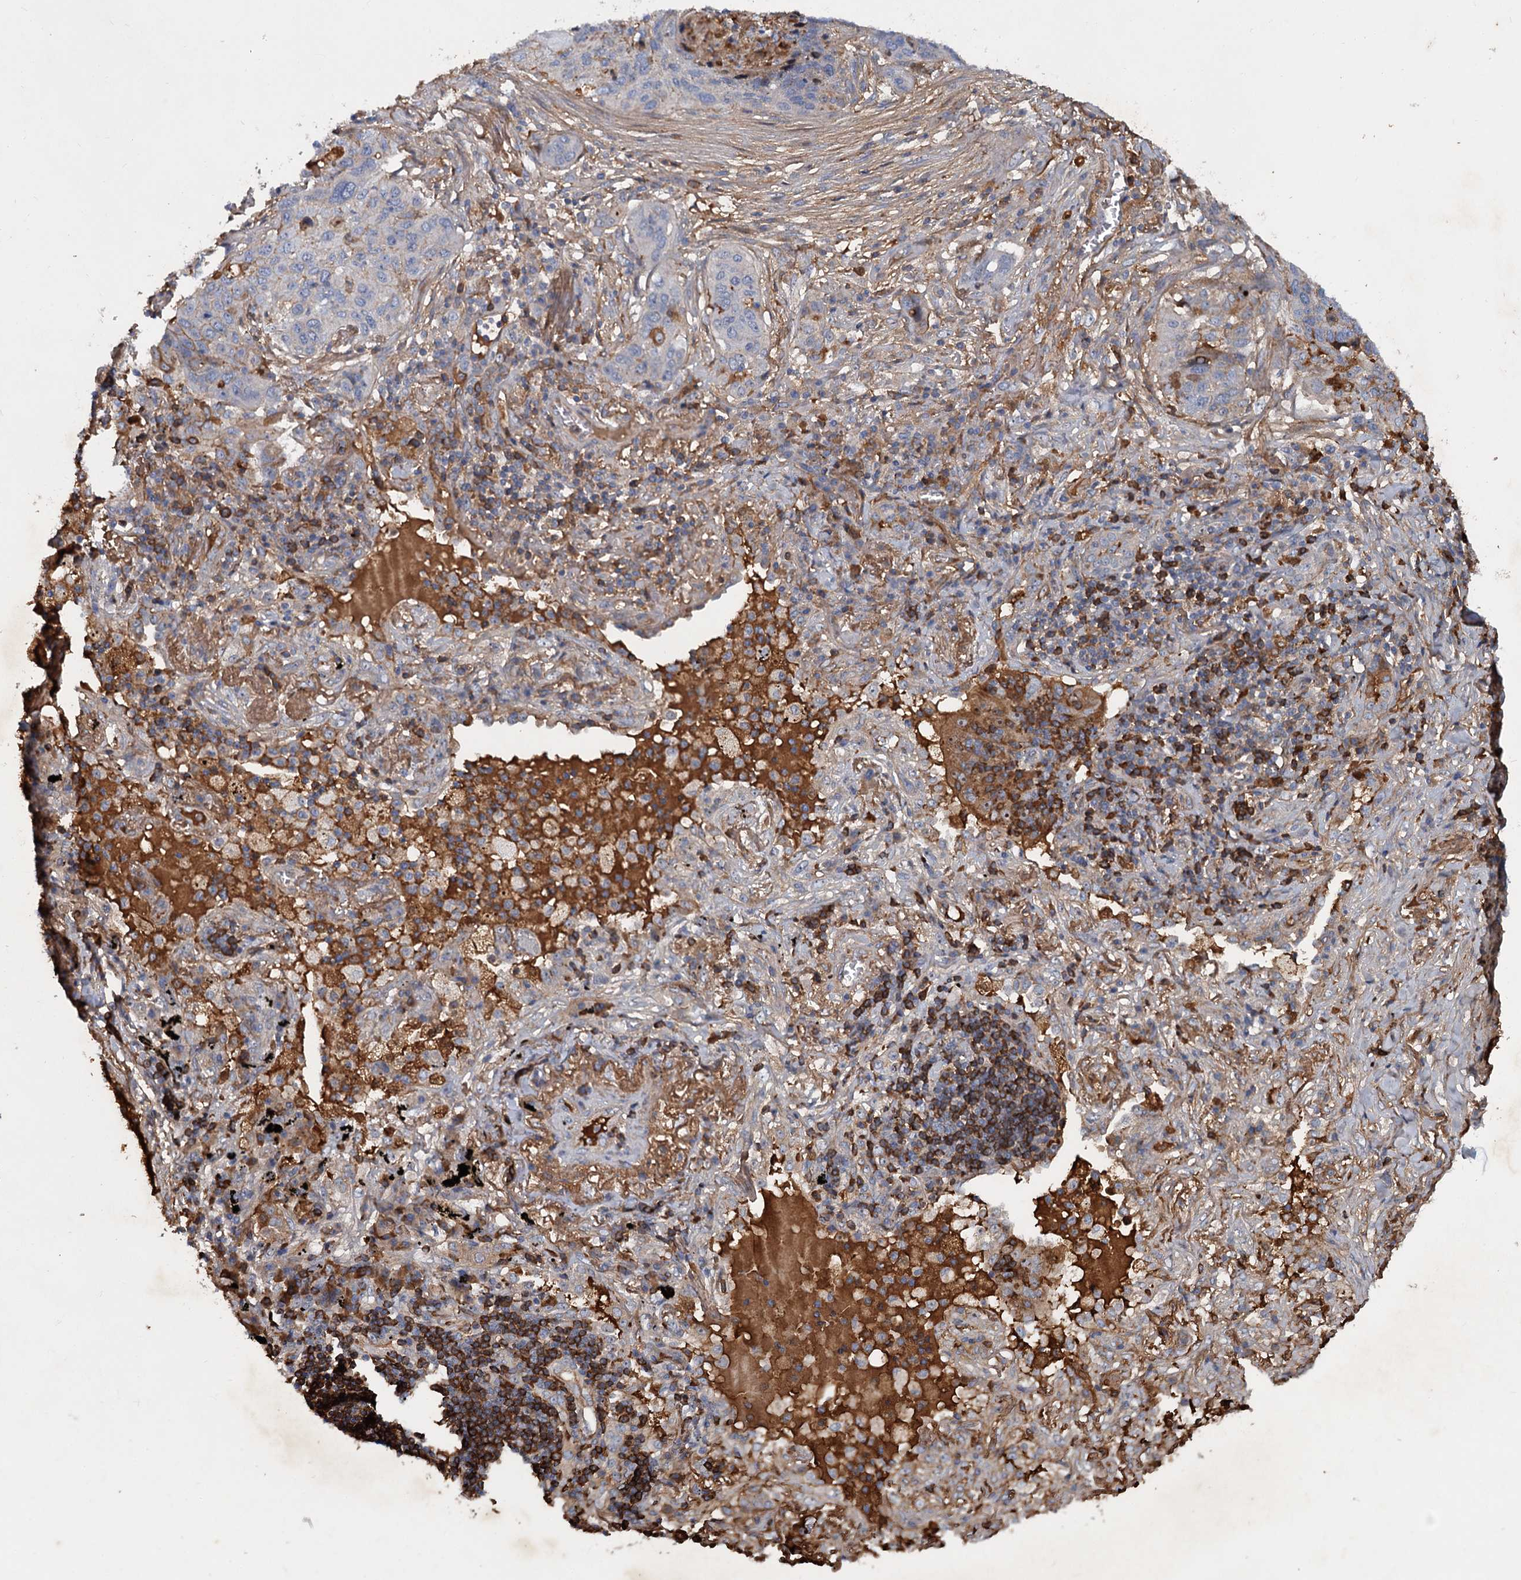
{"staining": {"intensity": "moderate", "quantity": "<25%", "location": "cytoplasmic/membranous"}, "tissue": "lung cancer", "cell_type": "Tumor cells", "image_type": "cancer", "snomed": [{"axis": "morphology", "description": "Squamous cell carcinoma, NOS"}, {"axis": "topography", "description": "Lung"}], "caption": "Approximately <25% of tumor cells in lung cancer display moderate cytoplasmic/membranous protein staining as visualized by brown immunohistochemical staining.", "gene": "CHRD", "patient": {"sex": "female", "age": 63}}